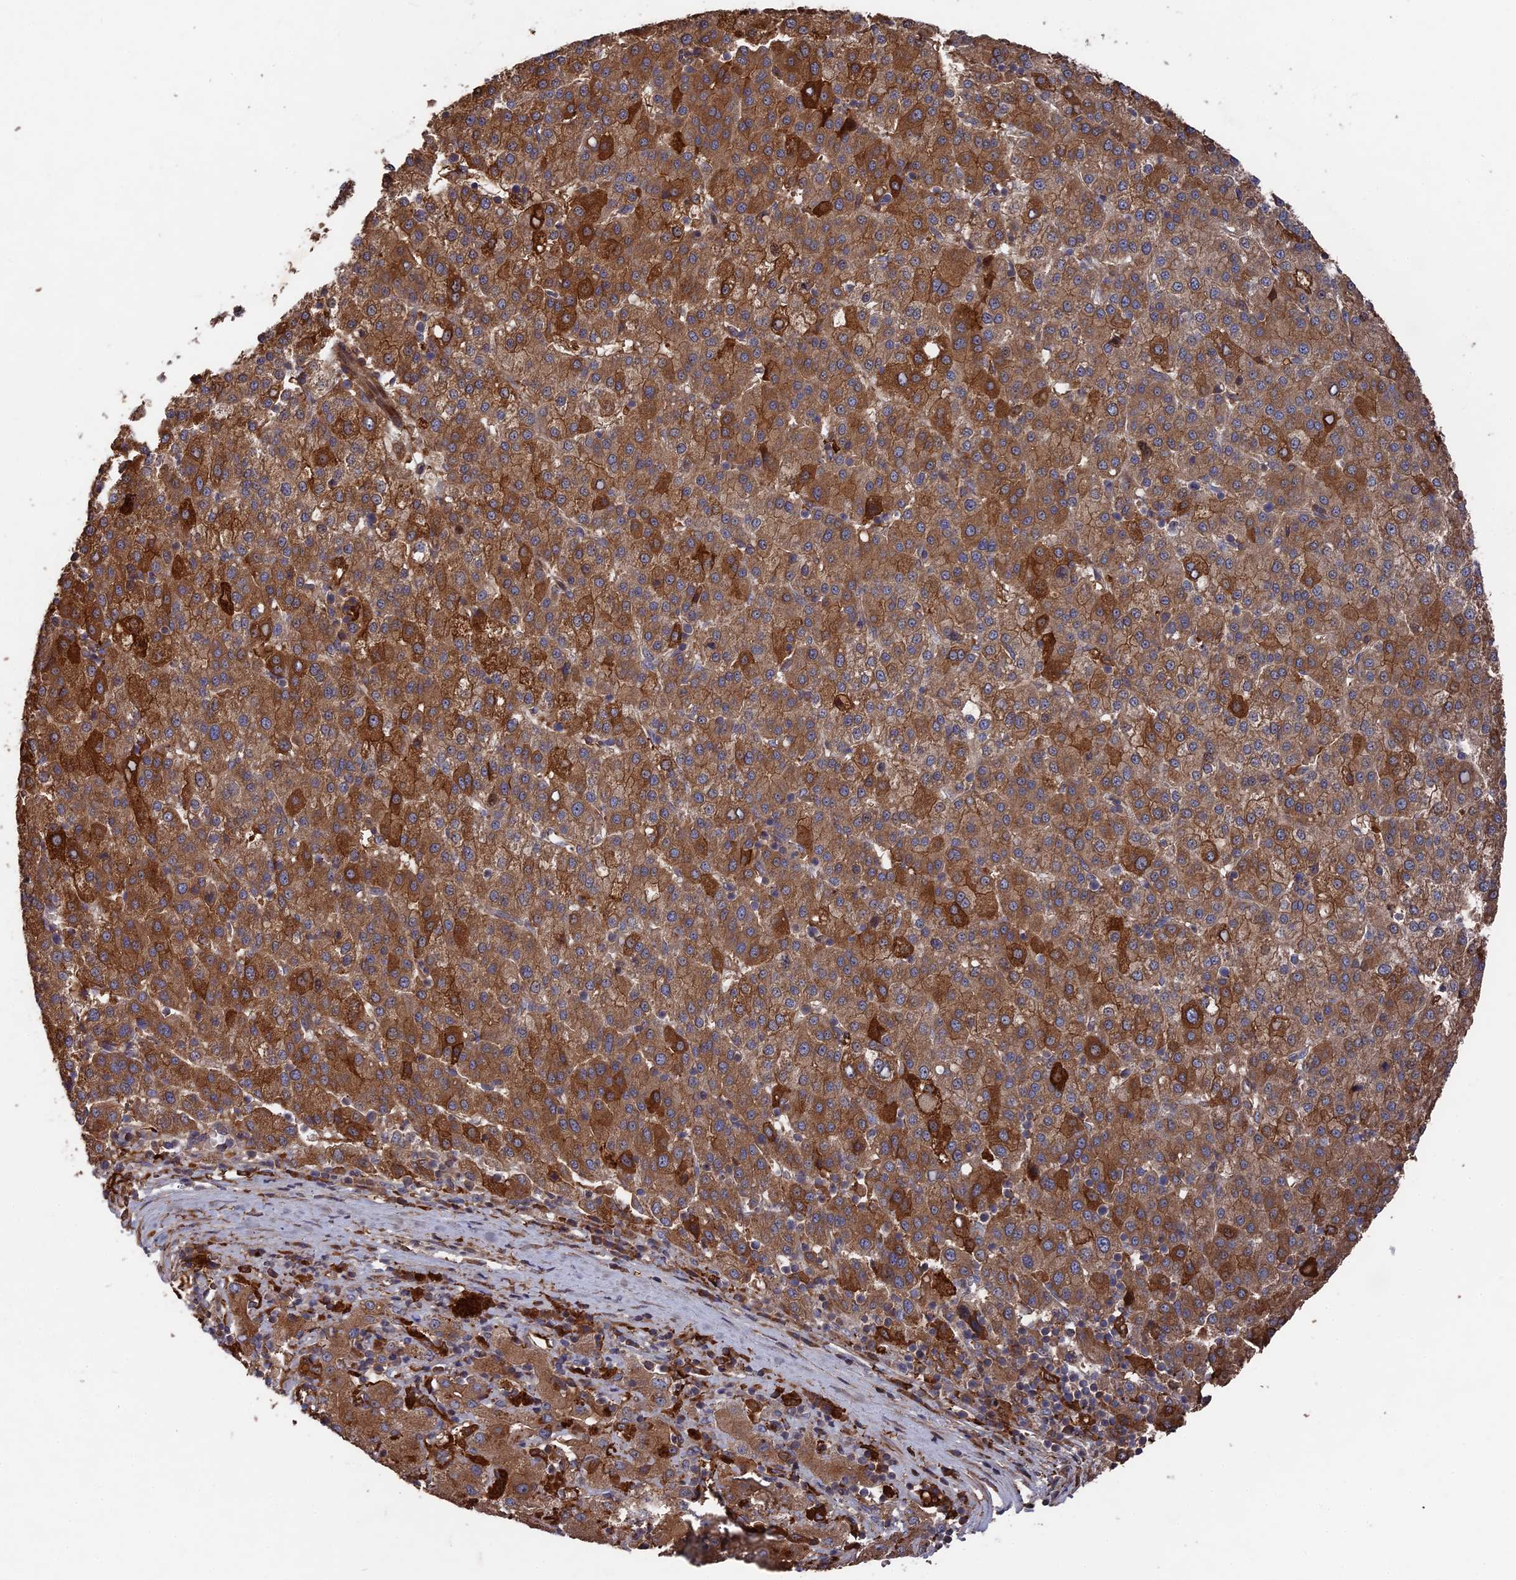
{"staining": {"intensity": "moderate", "quantity": ">75%", "location": "cytoplasmic/membranous"}, "tissue": "liver cancer", "cell_type": "Tumor cells", "image_type": "cancer", "snomed": [{"axis": "morphology", "description": "Carcinoma, Hepatocellular, NOS"}, {"axis": "topography", "description": "Liver"}], "caption": "Tumor cells demonstrate medium levels of moderate cytoplasmic/membranous staining in approximately >75% of cells in hepatocellular carcinoma (liver).", "gene": "DEF8", "patient": {"sex": "female", "age": 58}}